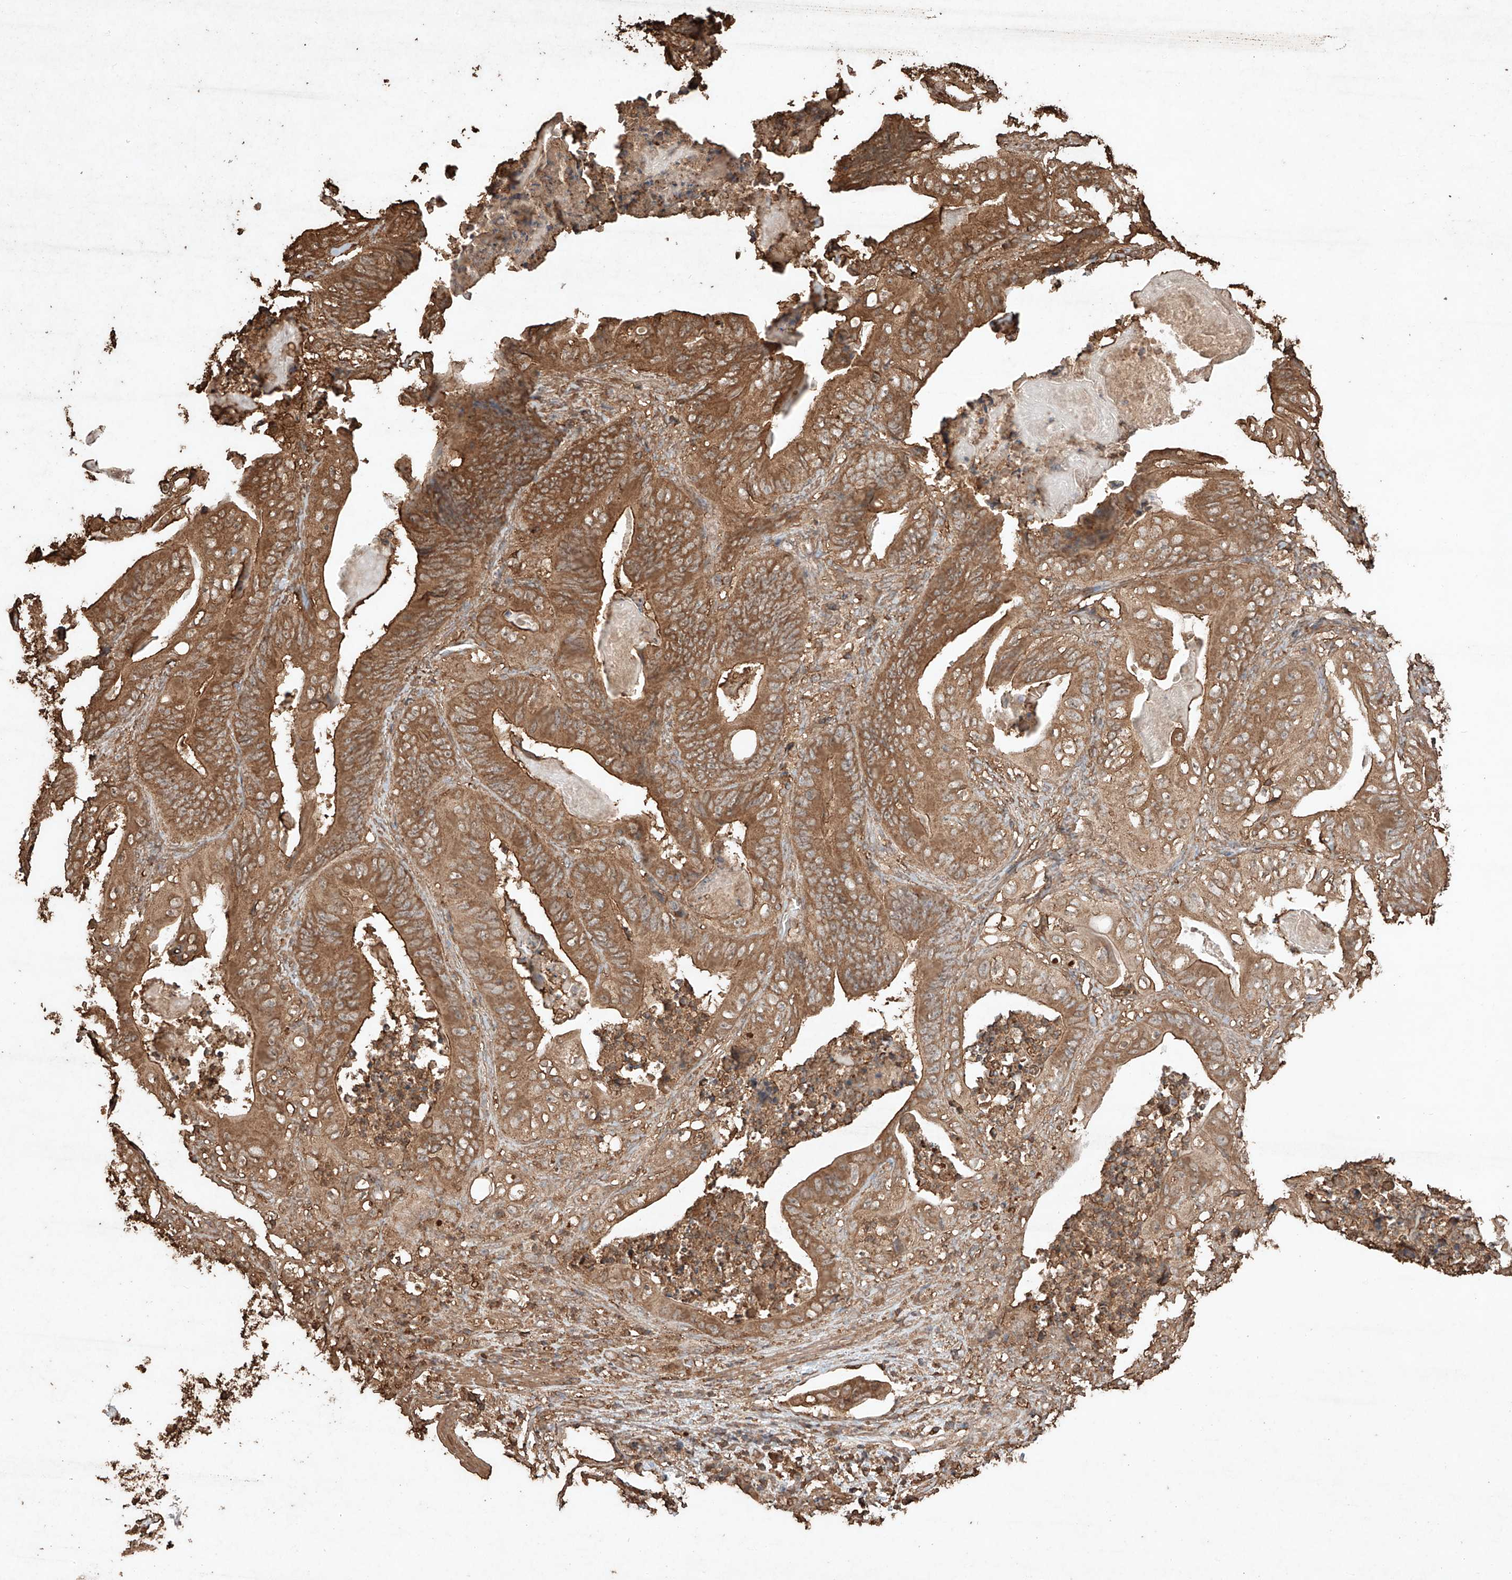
{"staining": {"intensity": "moderate", "quantity": ">75%", "location": "cytoplasmic/membranous"}, "tissue": "stomach cancer", "cell_type": "Tumor cells", "image_type": "cancer", "snomed": [{"axis": "morphology", "description": "Adenocarcinoma, NOS"}, {"axis": "topography", "description": "Stomach"}], "caption": "This image reveals adenocarcinoma (stomach) stained with IHC to label a protein in brown. The cytoplasmic/membranous of tumor cells show moderate positivity for the protein. Nuclei are counter-stained blue.", "gene": "M6PR", "patient": {"sex": "female", "age": 73}}